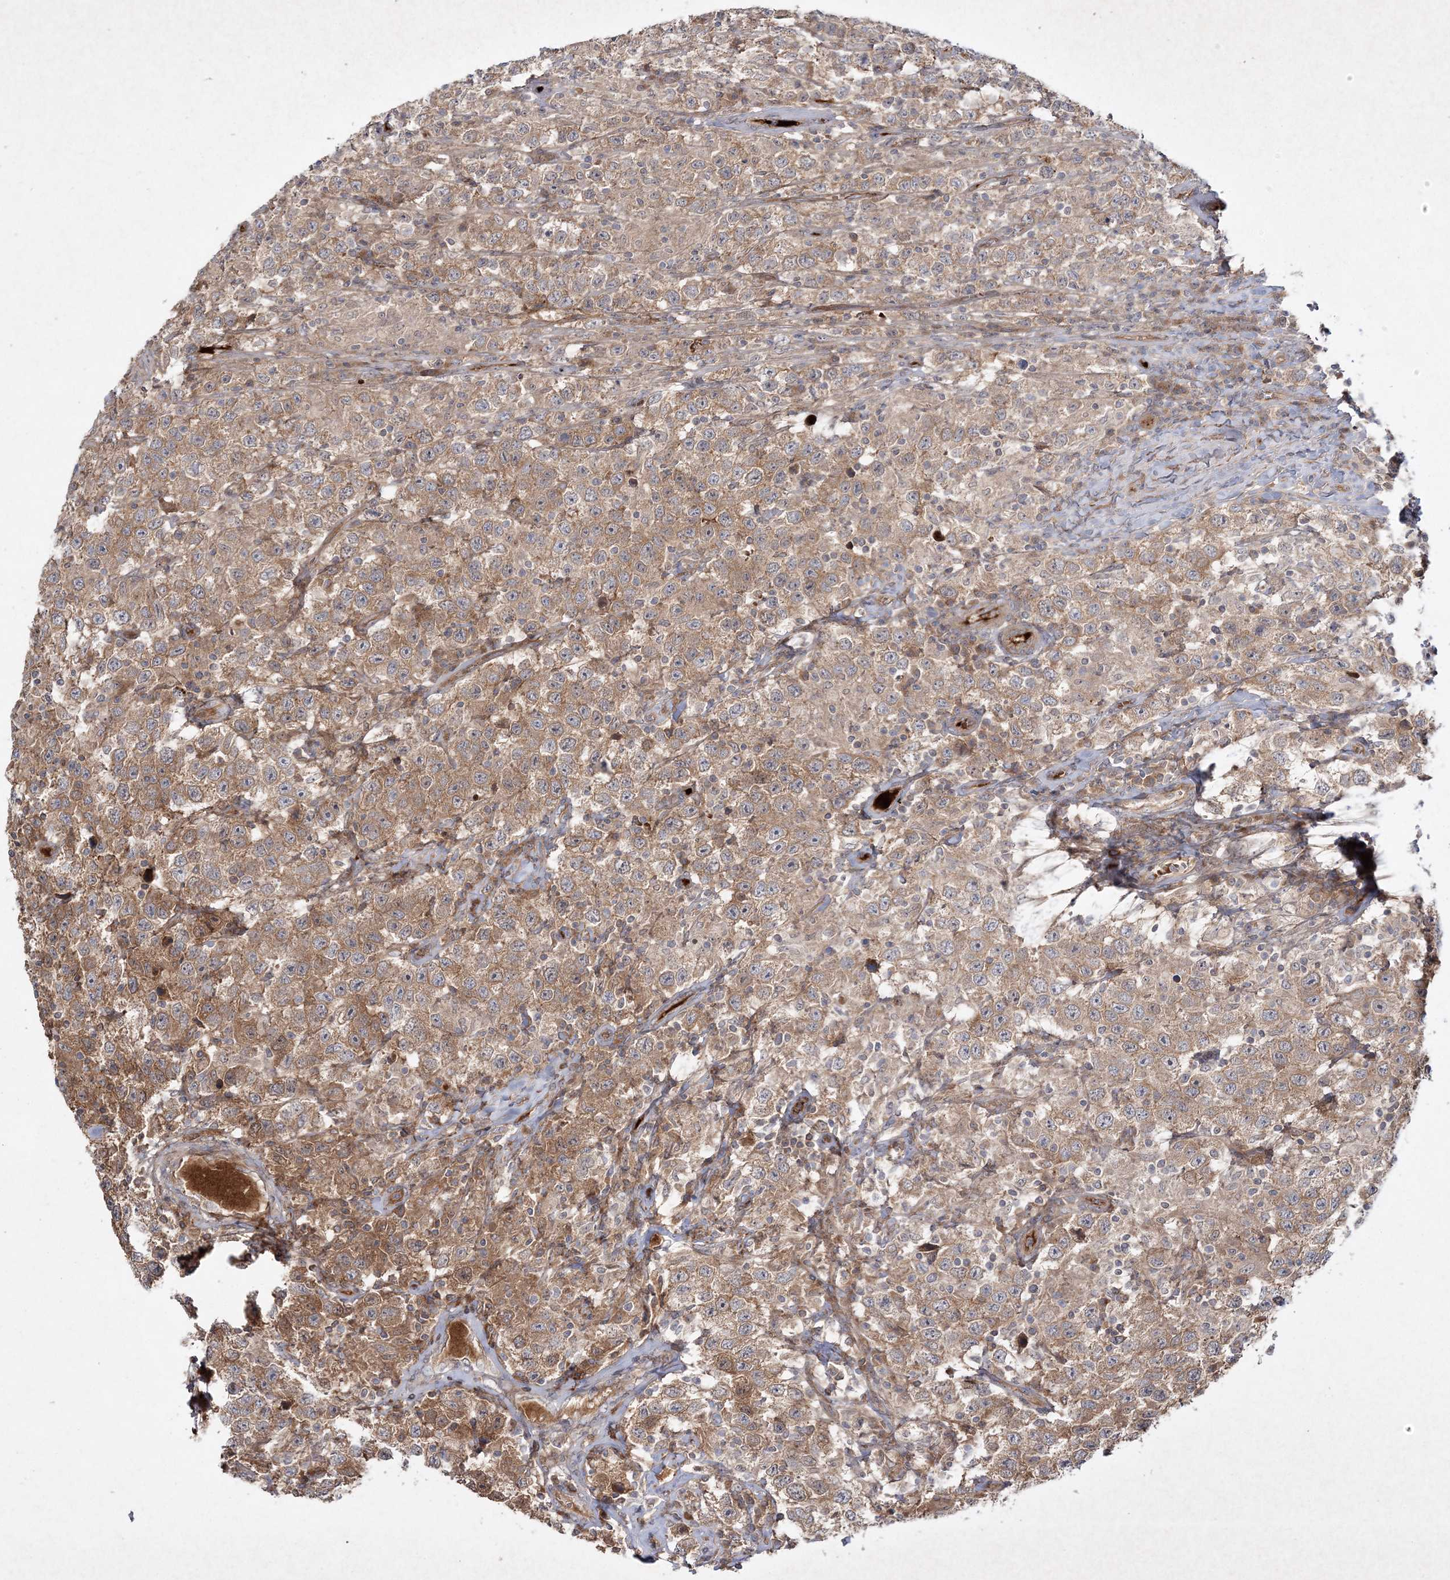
{"staining": {"intensity": "moderate", "quantity": ">75%", "location": "cytoplasmic/membranous"}, "tissue": "testis cancer", "cell_type": "Tumor cells", "image_type": "cancer", "snomed": [{"axis": "morphology", "description": "Seminoma, NOS"}, {"axis": "topography", "description": "Testis"}], "caption": "A medium amount of moderate cytoplasmic/membranous positivity is seen in about >75% of tumor cells in testis cancer (seminoma) tissue.", "gene": "MOCS2", "patient": {"sex": "male", "age": 41}}